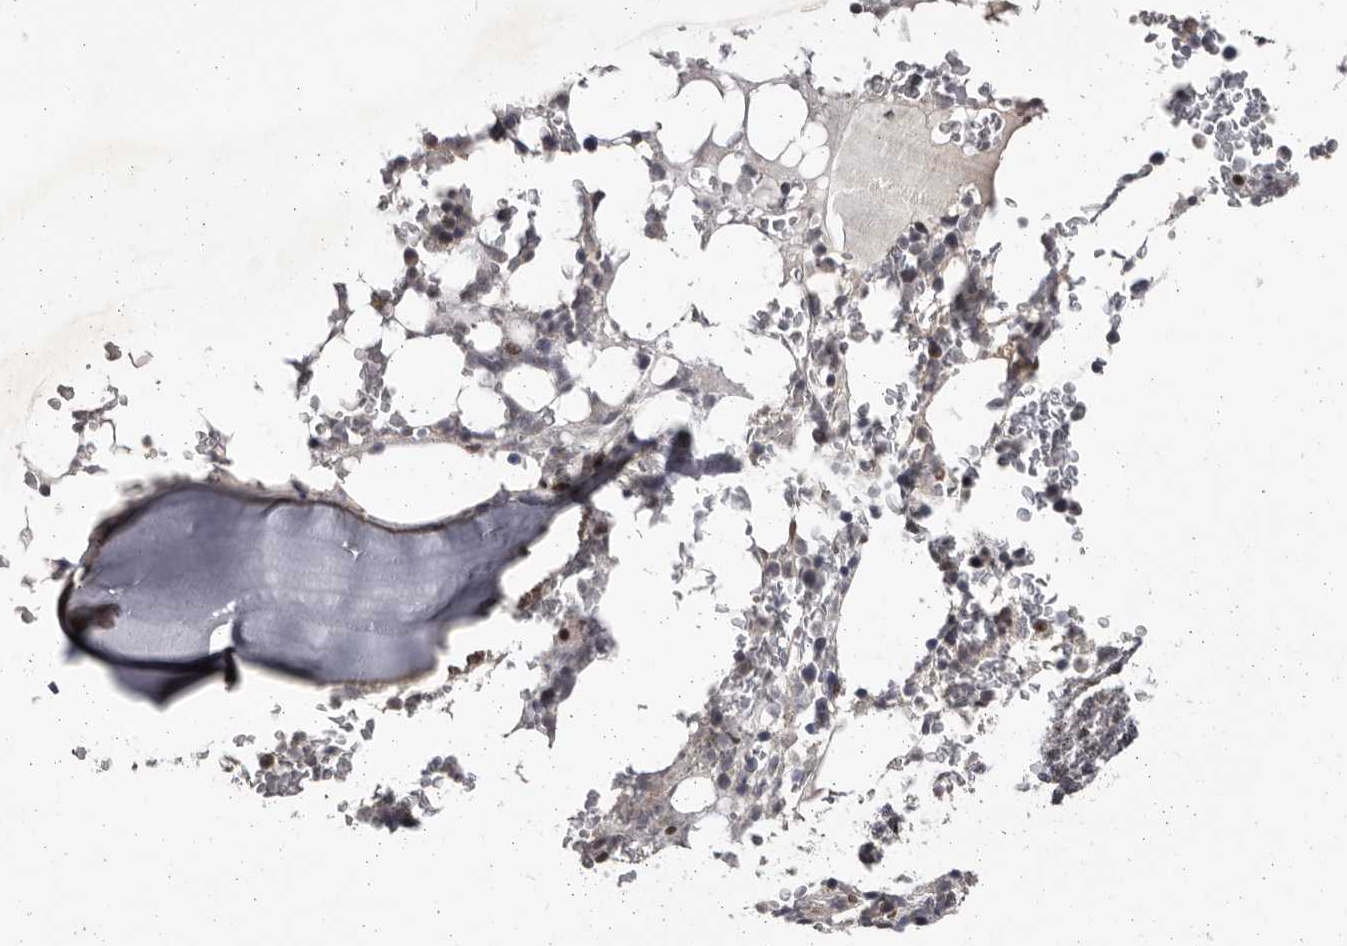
{"staining": {"intensity": "moderate", "quantity": "<25%", "location": "nuclear"}, "tissue": "bone marrow", "cell_type": "Hematopoietic cells", "image_type": "normal", "snomed": [{"axis": "morphology", "description": "Normal tissue, NOS"}, {"axis": "topography", "description": "Bone marrow"}], "caption": "Hematopoietic cells demonstrate low levels of moderate nuclear staining in approximately <25% of cells in benign human bone marrow.", "gene": "C17orf99", "patient": {"sex": "male", "age": 58}}